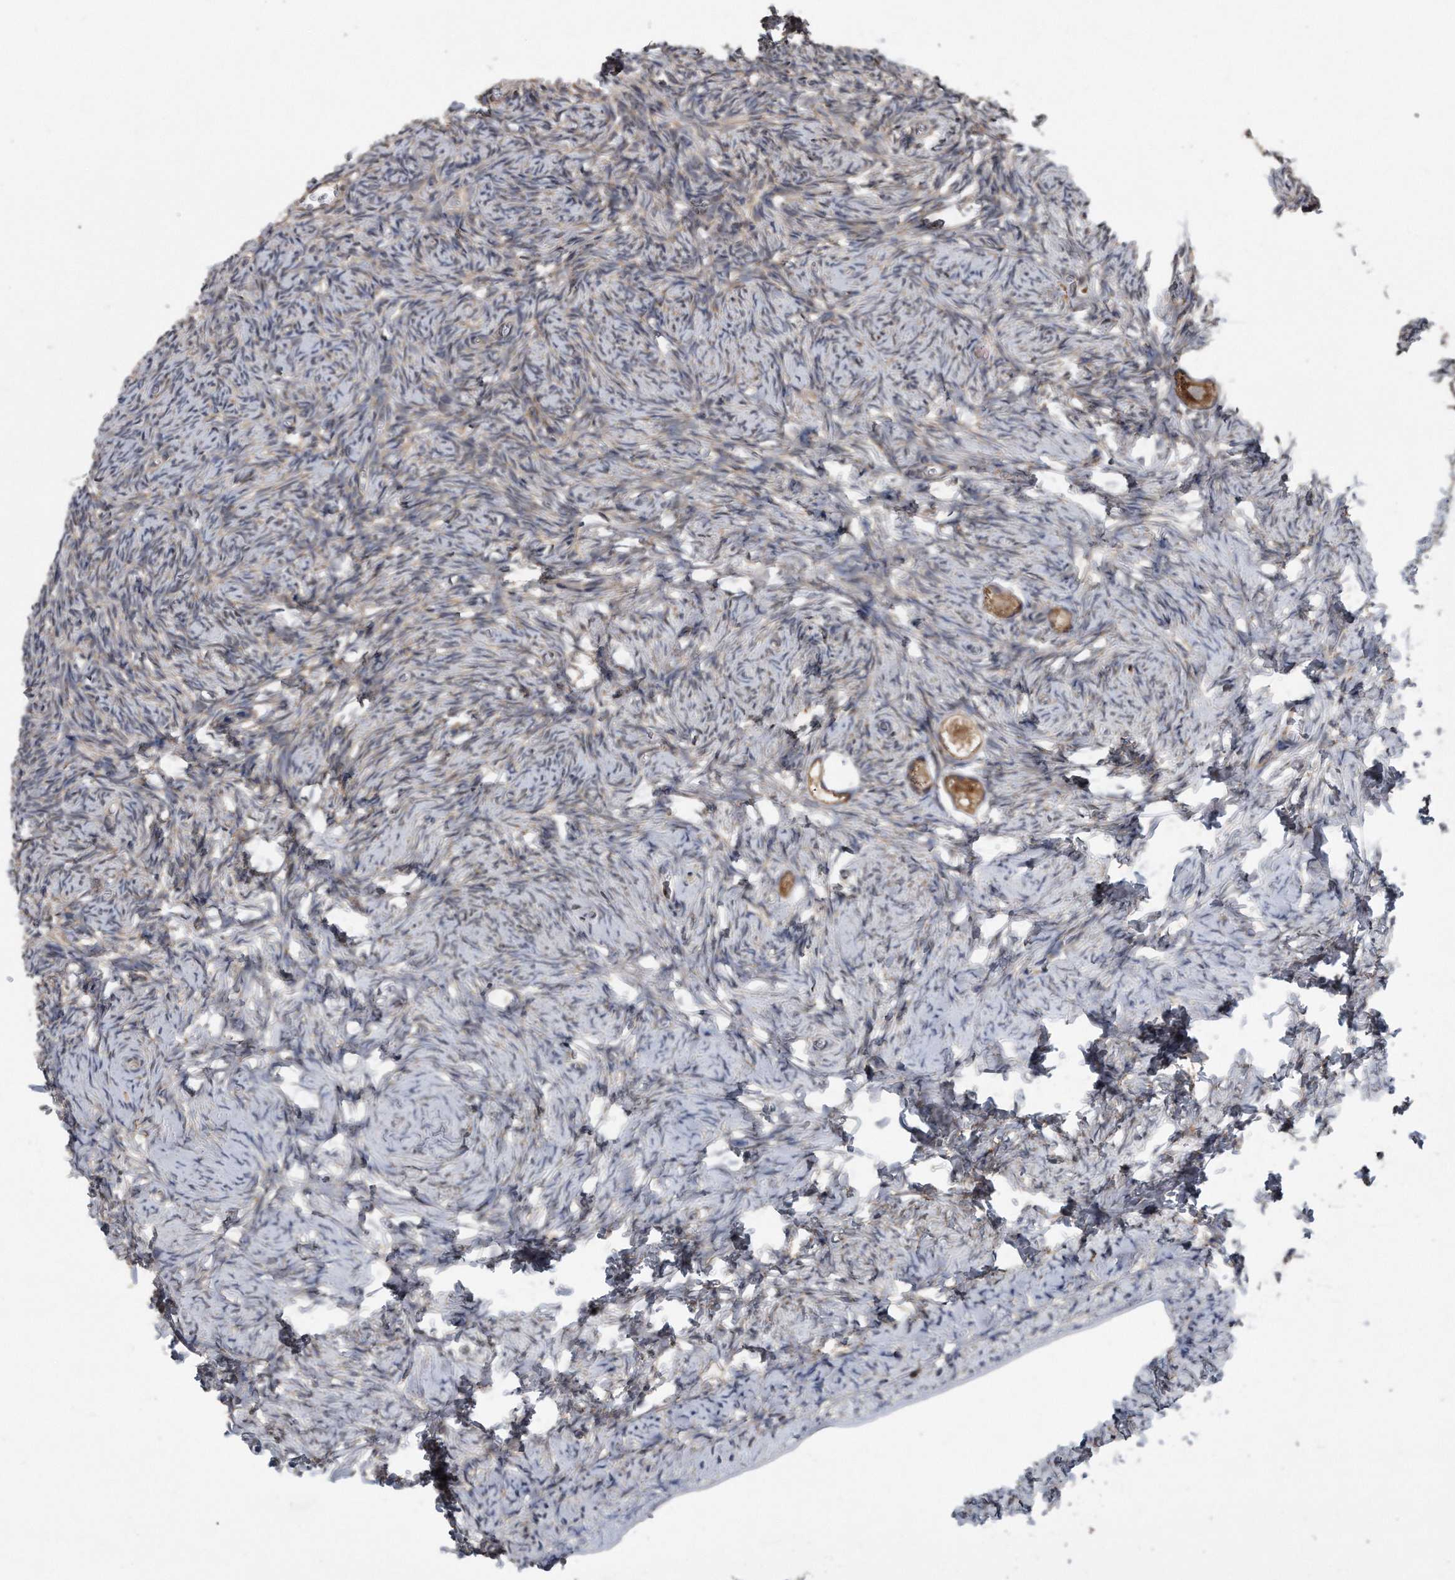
{"staining": {"intensity": "moderate", "quantity": ">75%", "location": "cytoplasmic/membranous"}, "tissue": "ovary", "cell_type": "Follicle cells", "image_type": "normal", "snomed": [{"axis": "morphology", "description": "Normal tissue, NOS"}, {"axis": "topography", "description": "Ovary"}], "caption": "Benign ovary exhibits moderate cytoplasmic/membranous staining in approximately >75% of follicle cells, visualized by immunohistochemistry. Nuclei are stained in blue.", "gene": "ALPK2", "patient": {"sex": "female", "age": 27}}